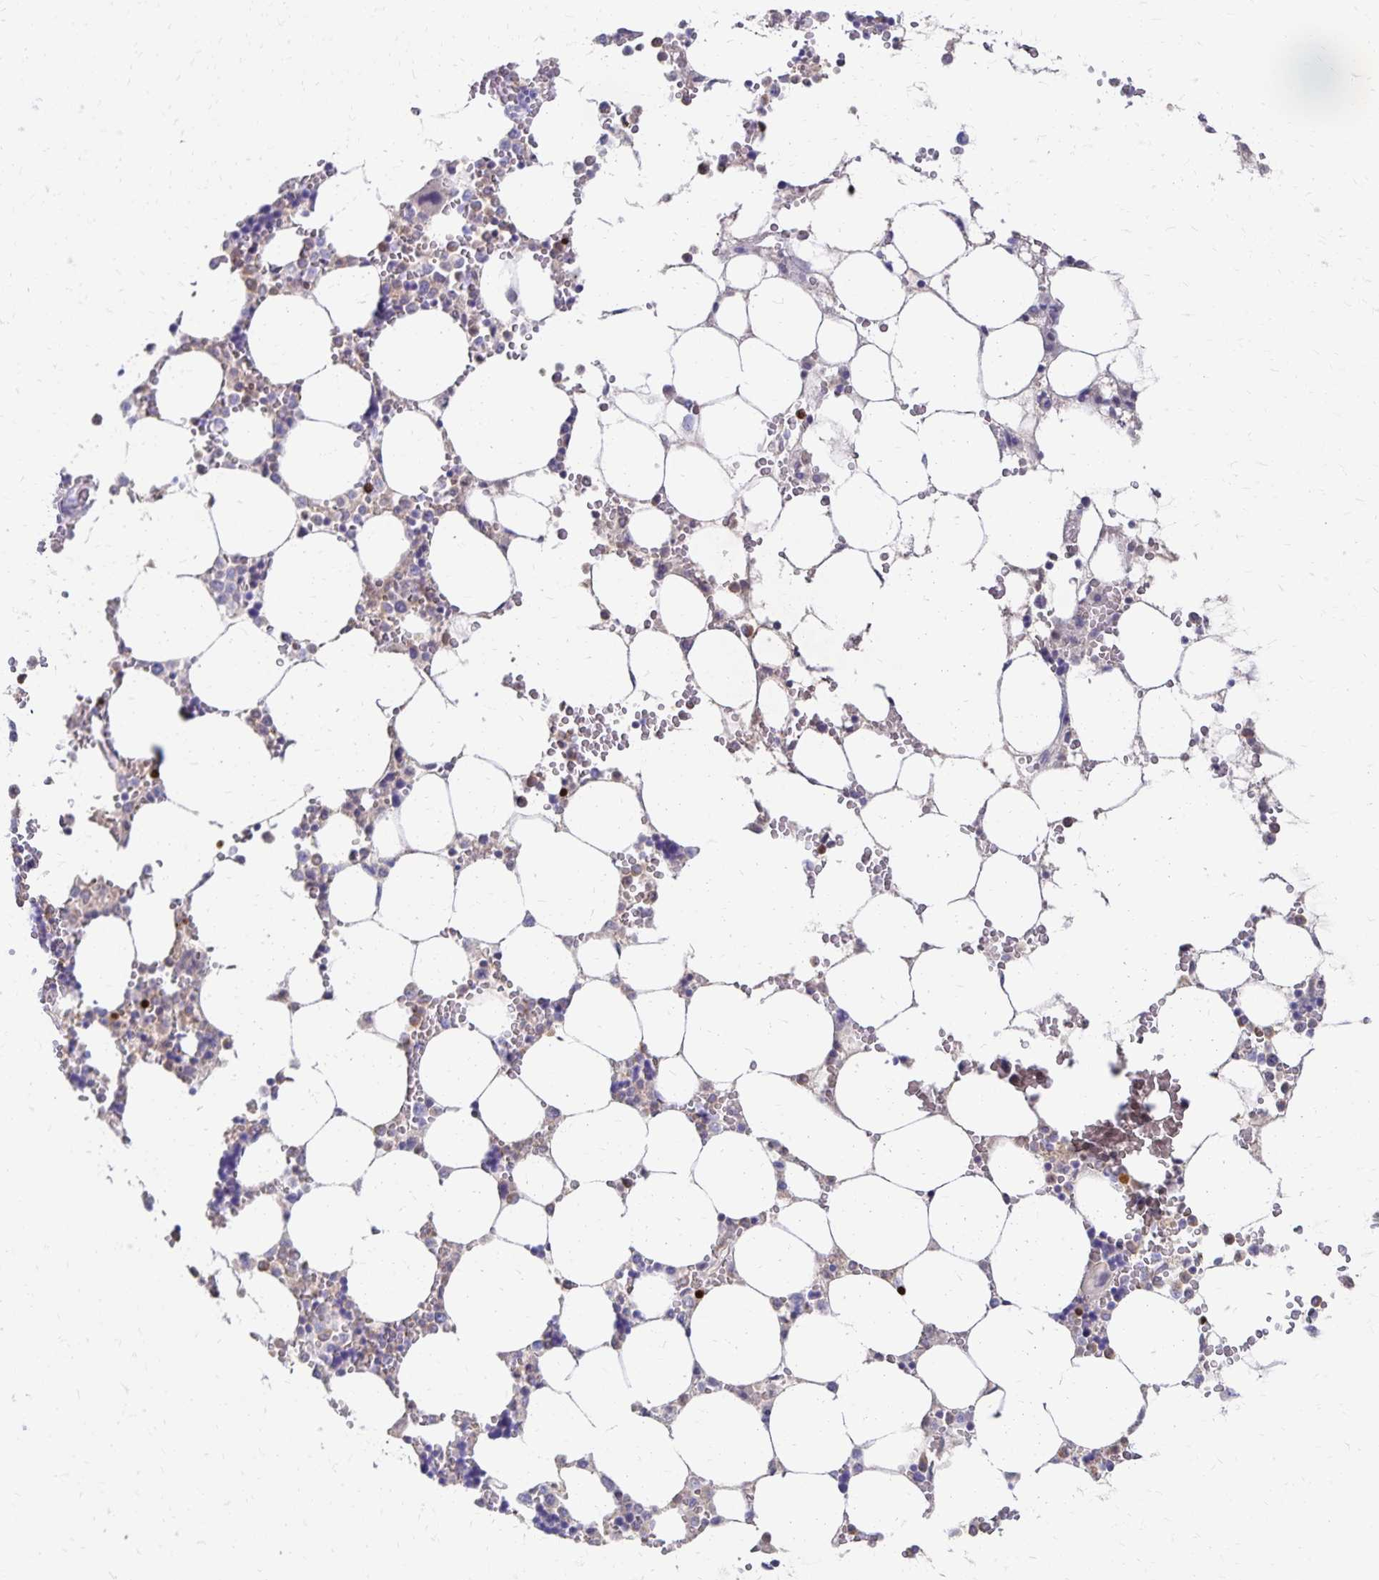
{"staining": {"intensity": "strong", "quantity": "<25%", "location": "nuclear"}, "tissue": "bone marrow", "cell_type": "Hematopoietic cells", "image_type": "normal", "snomed": [{"axis": "morphology", "description": "Normal tissue, NOS"}, {"axis": "topography", "description": "Bone marrow"}], "caption": "Immunohistochemical staining of unremarkable human bone marrow exhibits medium levels of strong nuclear positivity in approximately <25% of hematopoietic cells. (DAB IHC with brightfield microscopy, high magnification).", "gene": "PAX5", "patient": {"sex": "male", "age": 64}}